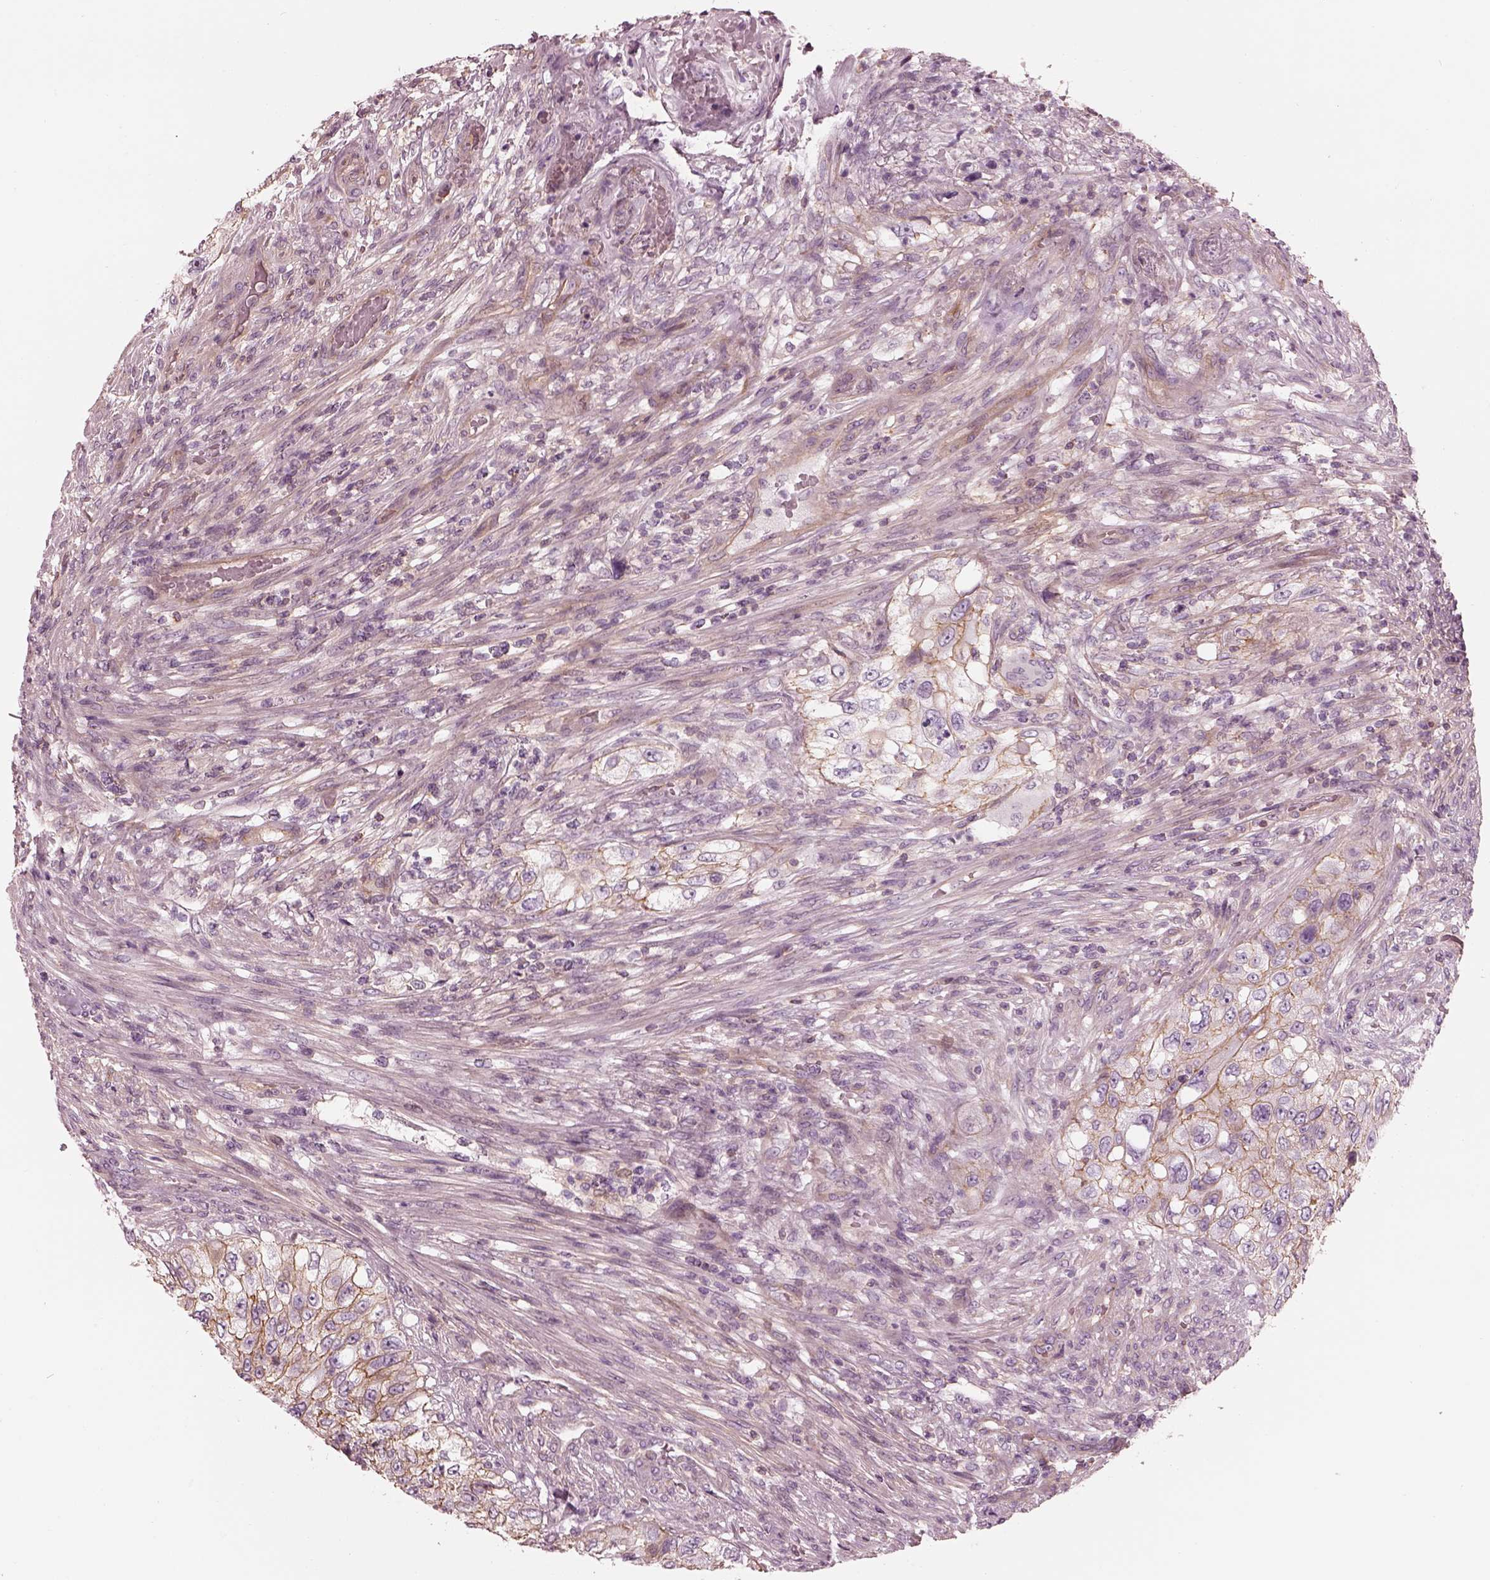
{"staining": {"intensity": "moderate", "quantity": "25%-75%", "location": "cytoplasmic/membranous"}, "tissue": "urothelial cancer", "cell_type": "Tumor cells", "image_type": "cancer", "snomed": [{"axis": "morphology", "description": "Urothelial carcinoma, High grade"}, {"axis": "topography", "description": "Urinary bladder"}], "caption": "Immunohistochemical staining of urothelial carcinoma (high-grade) demonstrates moderate cytoplasmic/membranous protein positivity in about 25%-75% of tumor cells.", "gene": "ELAPOR1", "patient": {"sex": "female", "age": 60}}